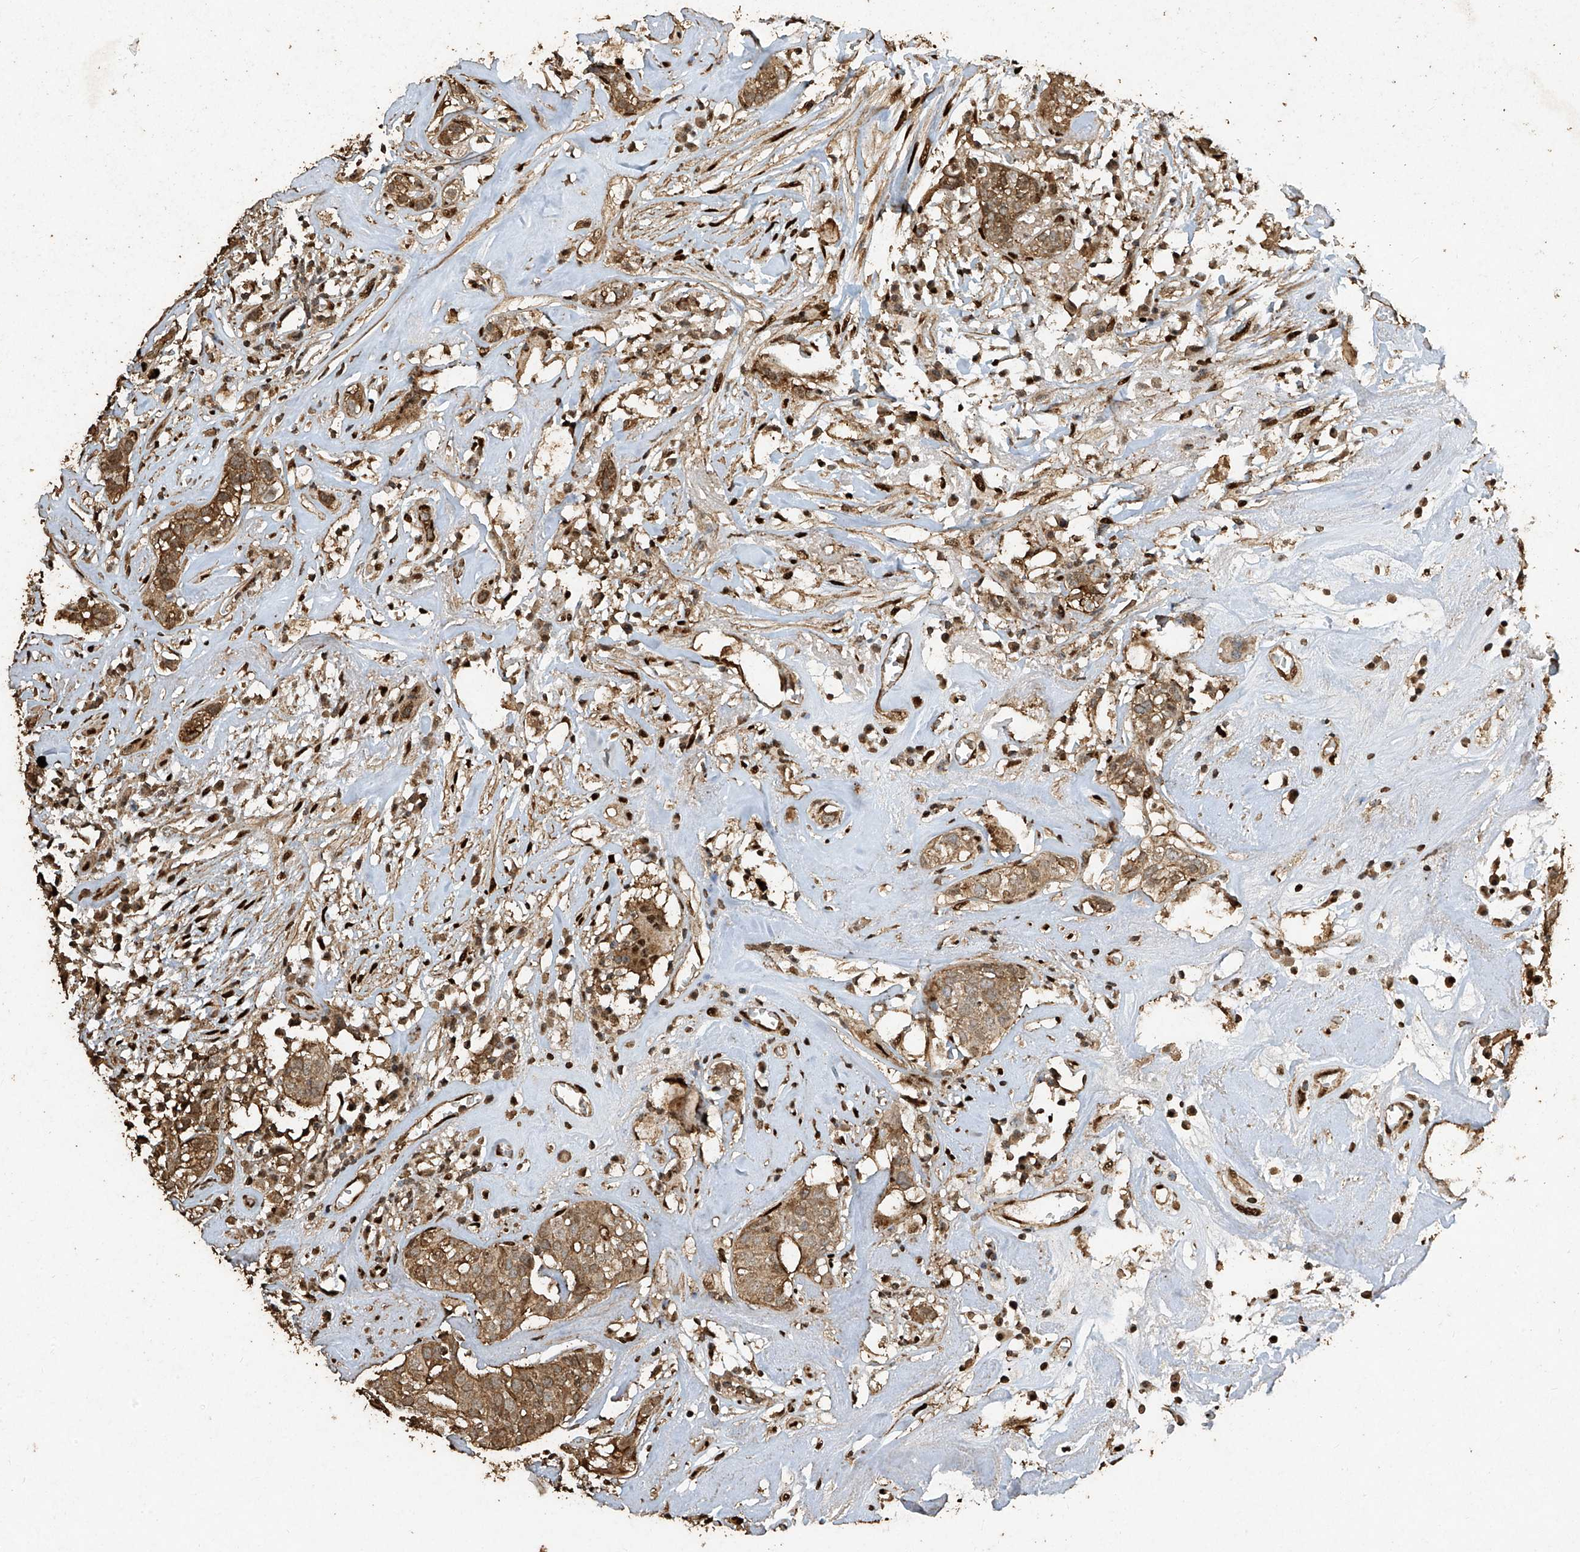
{"staining": {"intensity": "moderate", "quantity": ">75%", "location": "cytoplasmic/membranous,nuclear"}, "tissue": "head and neck cancer", "cell_type": "Tumor cells", "image_type": "cancer", "snomed": [{"axis": "morphology", "description": "Adenocarcinoma, NOS"}, {"axis": "topography", "description": "Salivary gland"}, {"axis": "topography", "description": "Head-Neck"}], "caption": "Immunohistochemistry (DAB (3,3'-diaminobenzidine)) staining of head and neck cancer (adenocarcinoma) shows moderate cytoplasmic/membranous and nuclear protein staining in about >75% of tumor cells.", "gene": "ERBB3", "patient": {"sex": "female", "age": 65}}